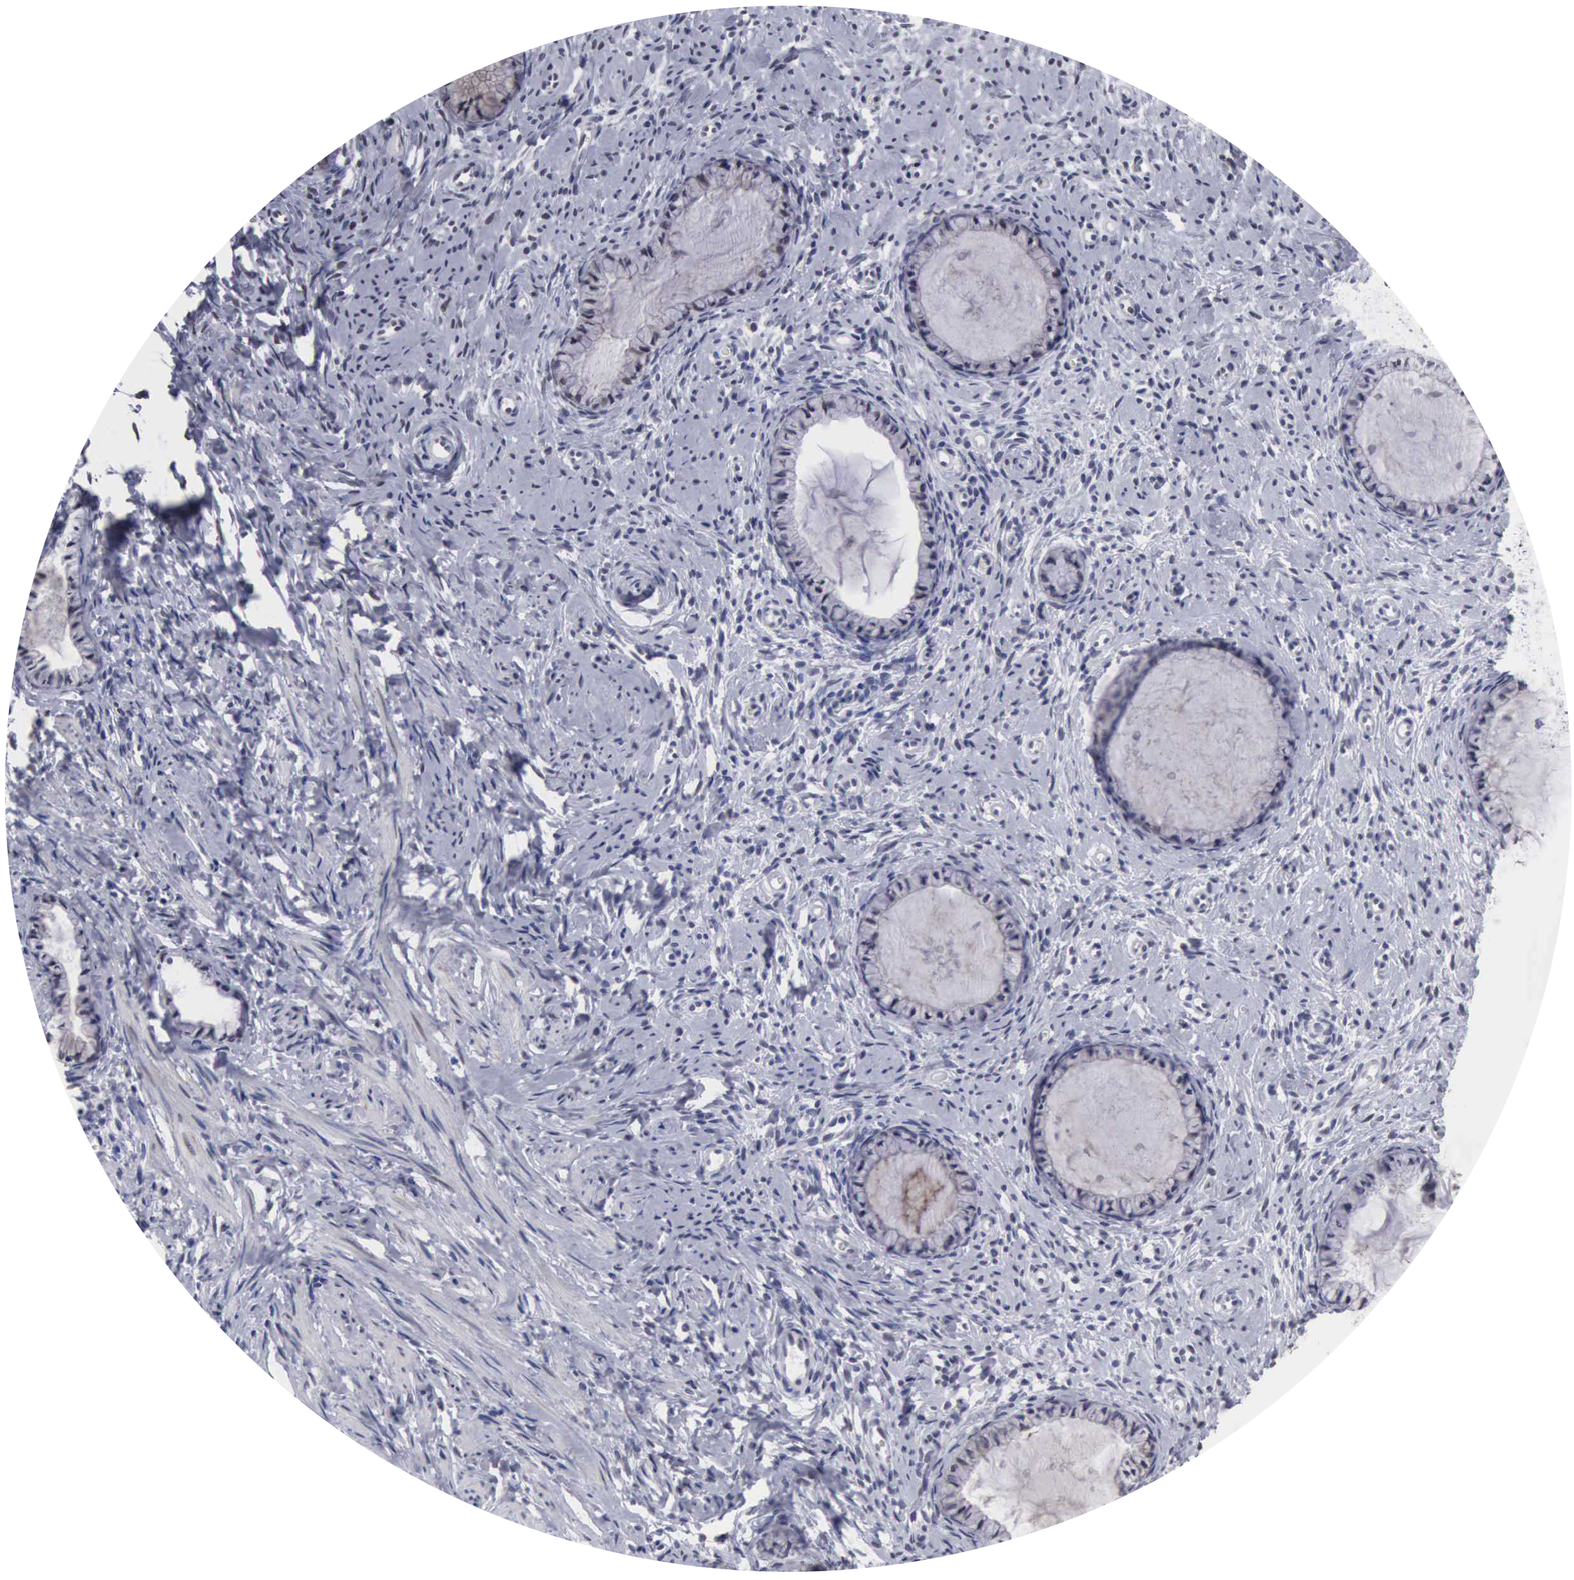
{"staining": {"intensity": "weak", "quantity": "<25%", "location": "cytoplasmic/membranous"}, "tissue": "cervix", "cell_type": "Glandular cells", "image_type": "normal", "snomed": [{"axis": "morphology", "description": "Normal tissue, NOS"}, {"axis": "topography", "description": "Cervix"}], "caption": "Human cervix stained for a protein using immunohistochemistry (IHC) demonstrates no positivity in glandular cells.", "gene": "UPB1", "patient": {"sex": "female", "age": 70}}